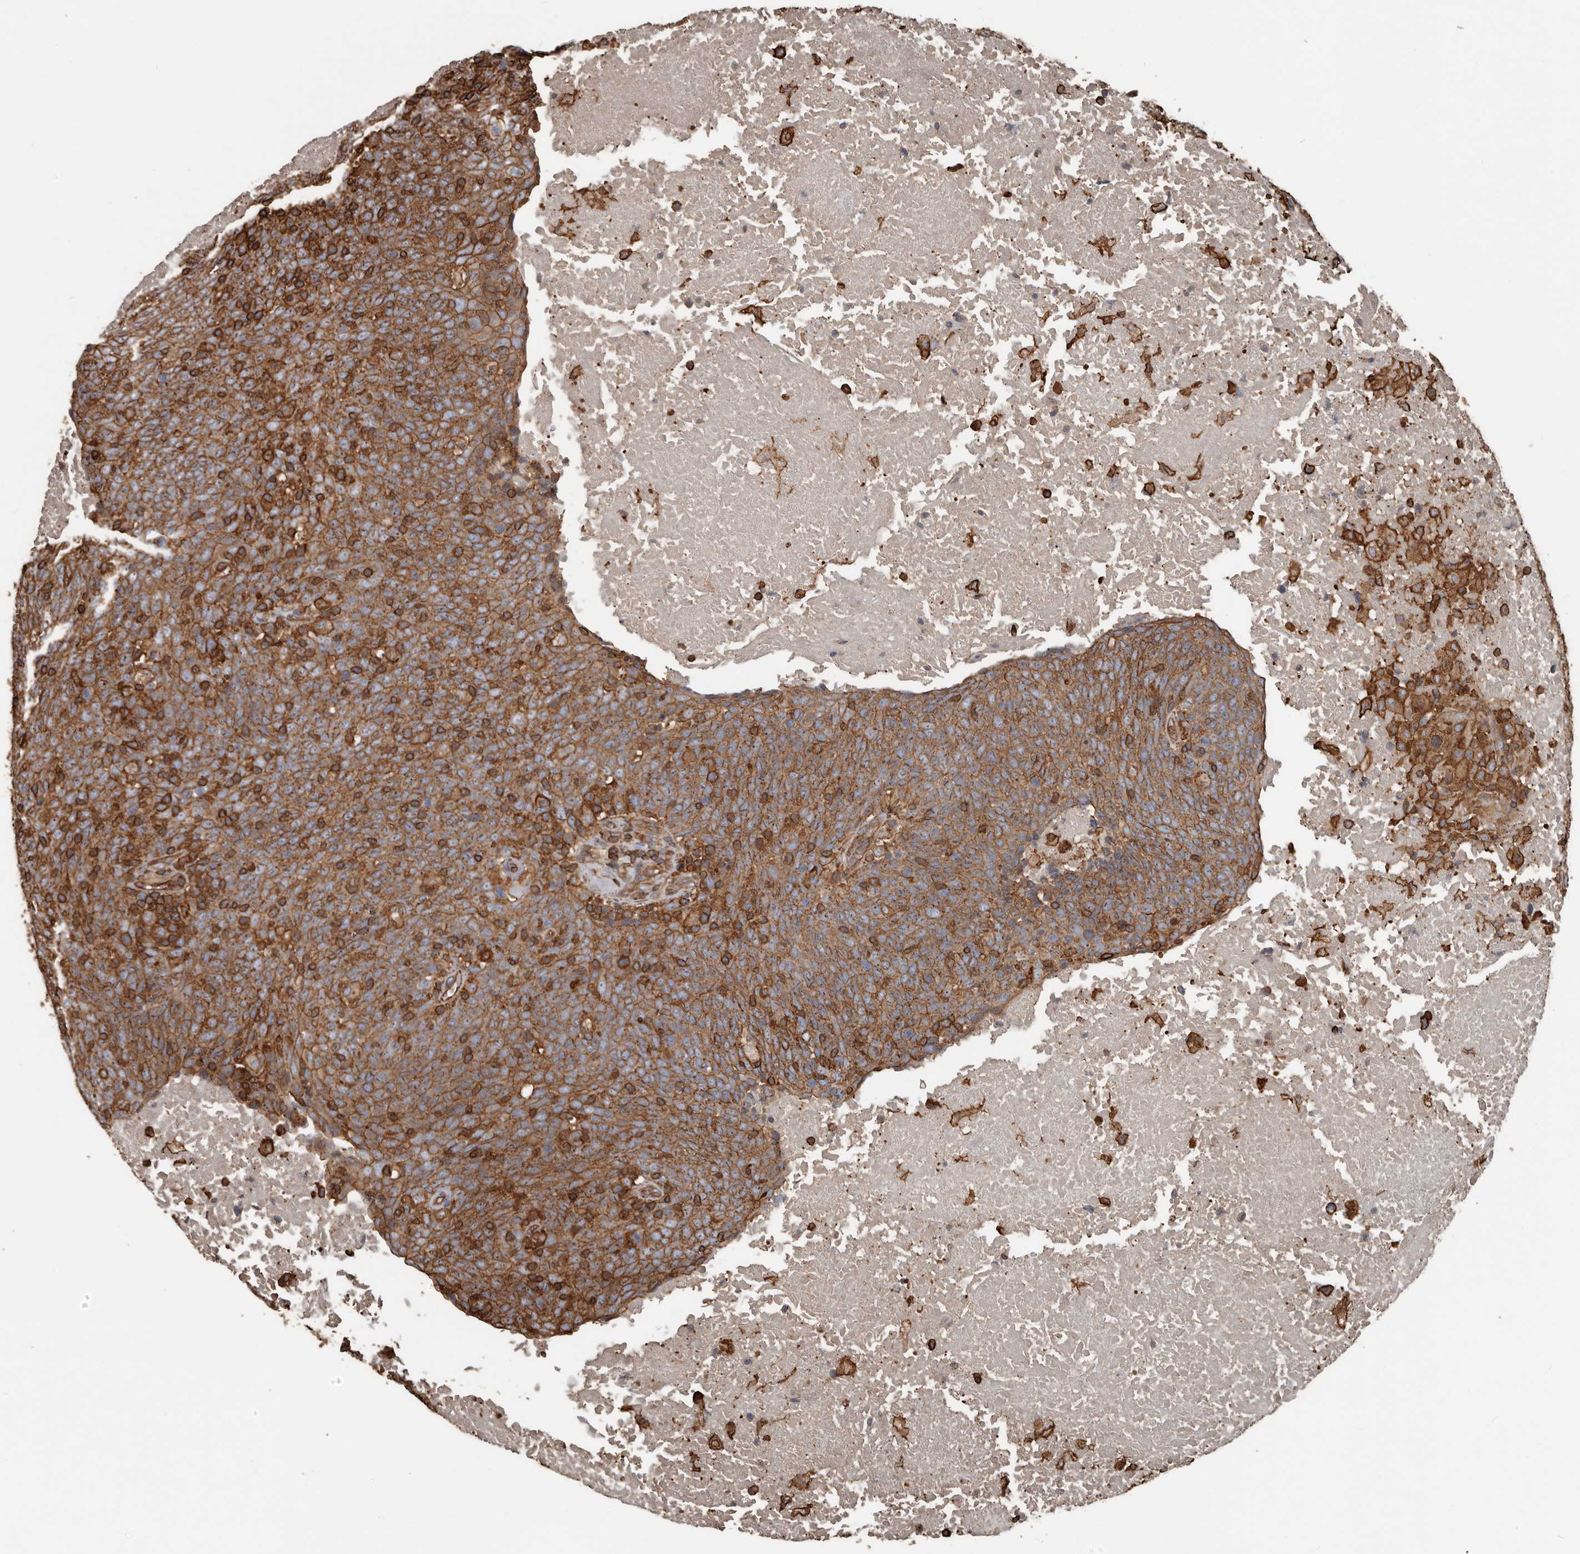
{"staining": {"intensity": "strong", "quantity": ">75%", "location": "cytoplasmic/membranous"}, "tissue": "head and neck cancer", "cell_type": "Tumor cells", "image_type": "cancer", "snomed": [{"axis": "morphology", "description": "Squamous cell carcinoma, NOS"}, {"axis": "morphology", "description": "Squamous cell carcinoma, metastatic, NOS"}, {"axis": "topography", "description": "Lymph node"}, {"axis": "topography", "description": "Head-Neck"}], "caption": "Immunohistochemistry (IHC) staining of head and neck cancer, which shows high levels of strong cytoplasmic/membranous expression in about >75% of tumor cells indicating strong cytoplasmic/membranous protein staining. The staining was performed using DAB (brown) for protein detection and nuclei were counterstained in hematoxylin (blue).", "gene": "DENND6B", "patient": {"sex": "male", "age": 62}}